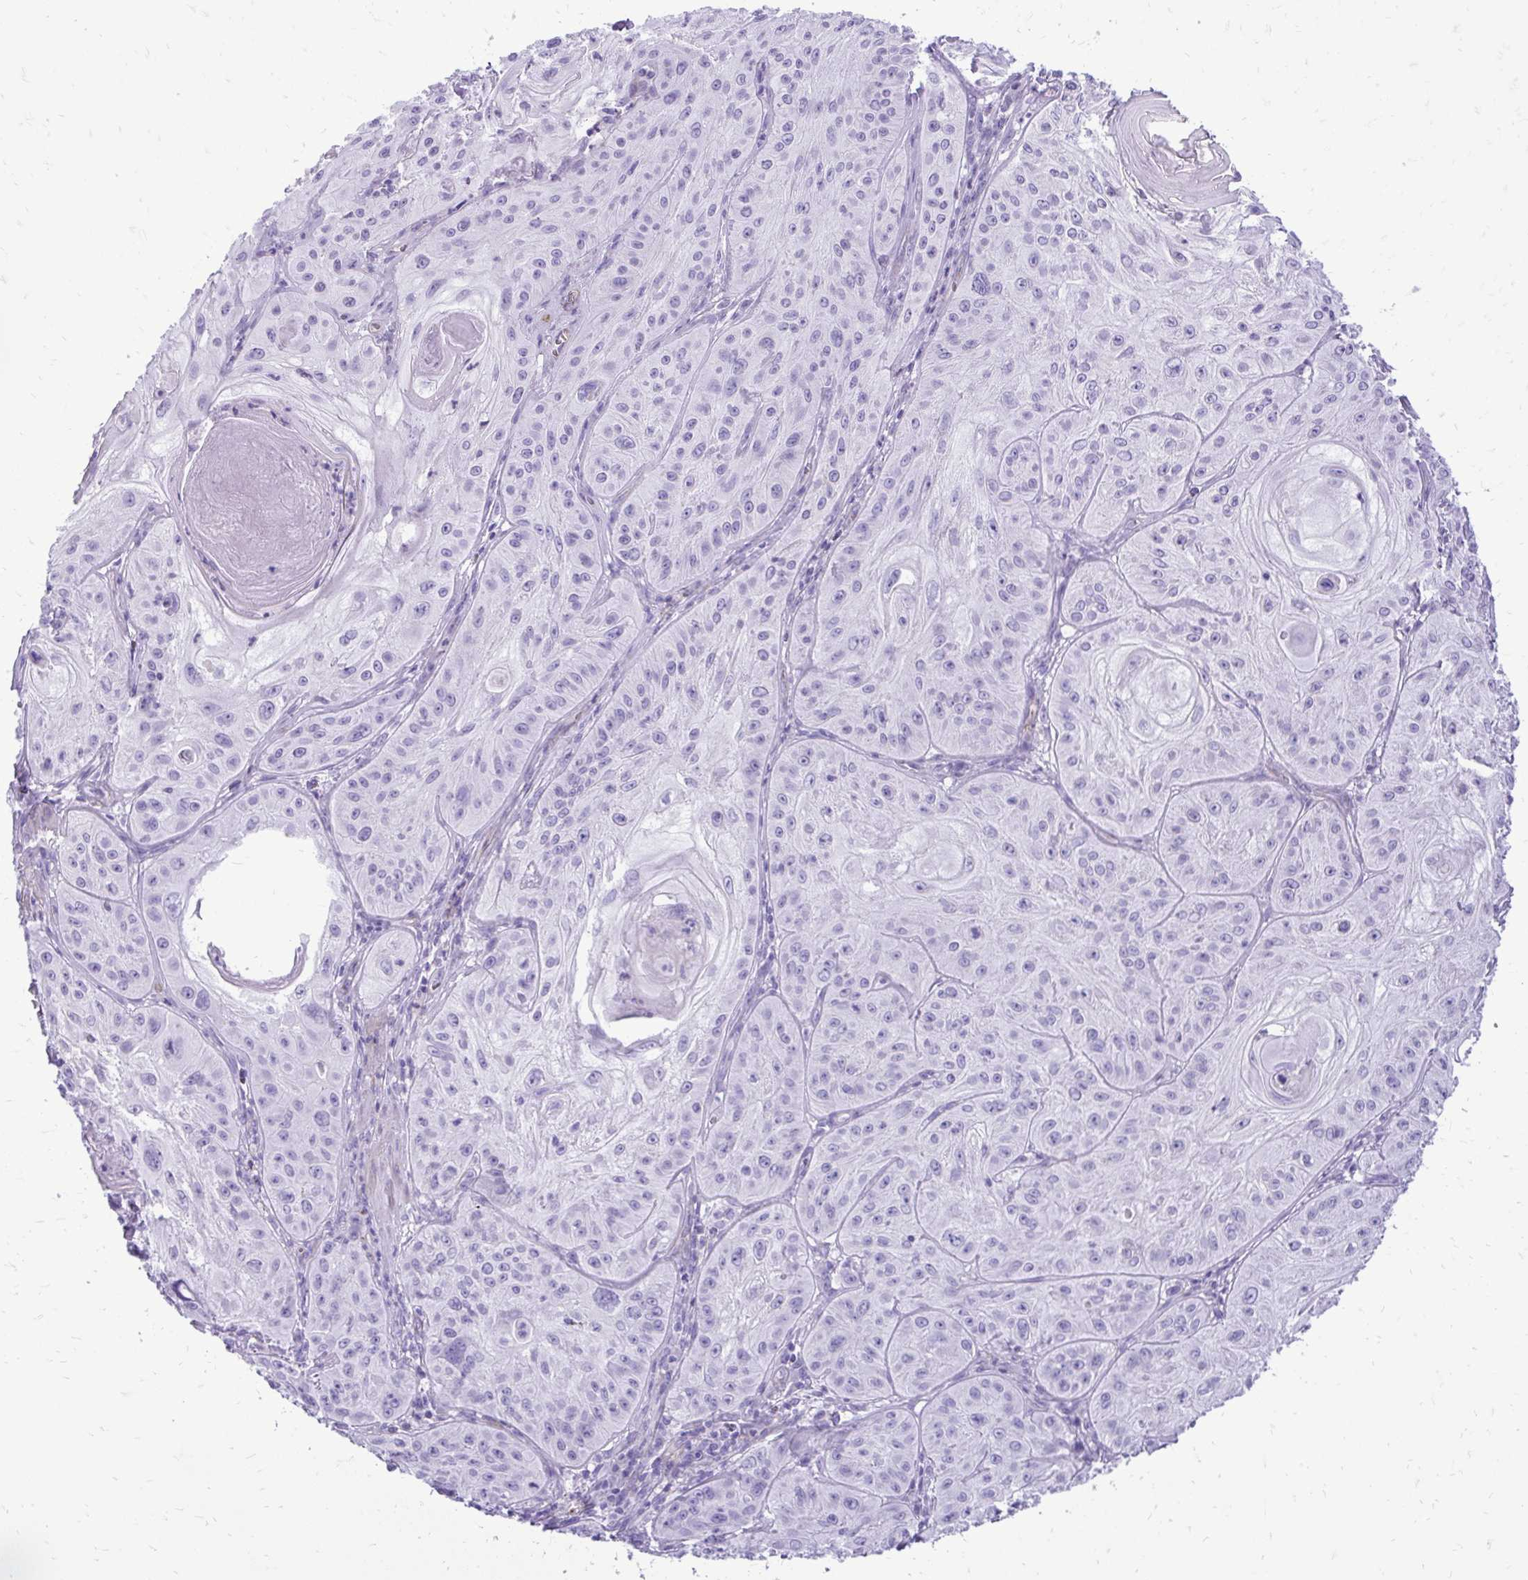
{"staining": {"intensity": "negative", "quantity": "none", "location": "none"}, "tissue": "skin cancer", "cell_type": "Tumor cells", "image_type": "cancer", "snomed": [{"axis": "morphology", "description": "Squamous cell carcinoma, NOS"}, {"axis": "topography", "description": "Skin"}], "caption": "This micrograph is of squamous cell carcinoma (skin) stained with immunohistochemistry (IHC) to label a protein in brown with the nuclei are counter-stained blue. There is no staining in tumor cells.", "gene": "PELI3", "patient": {"sex": "male", "age": 85}}